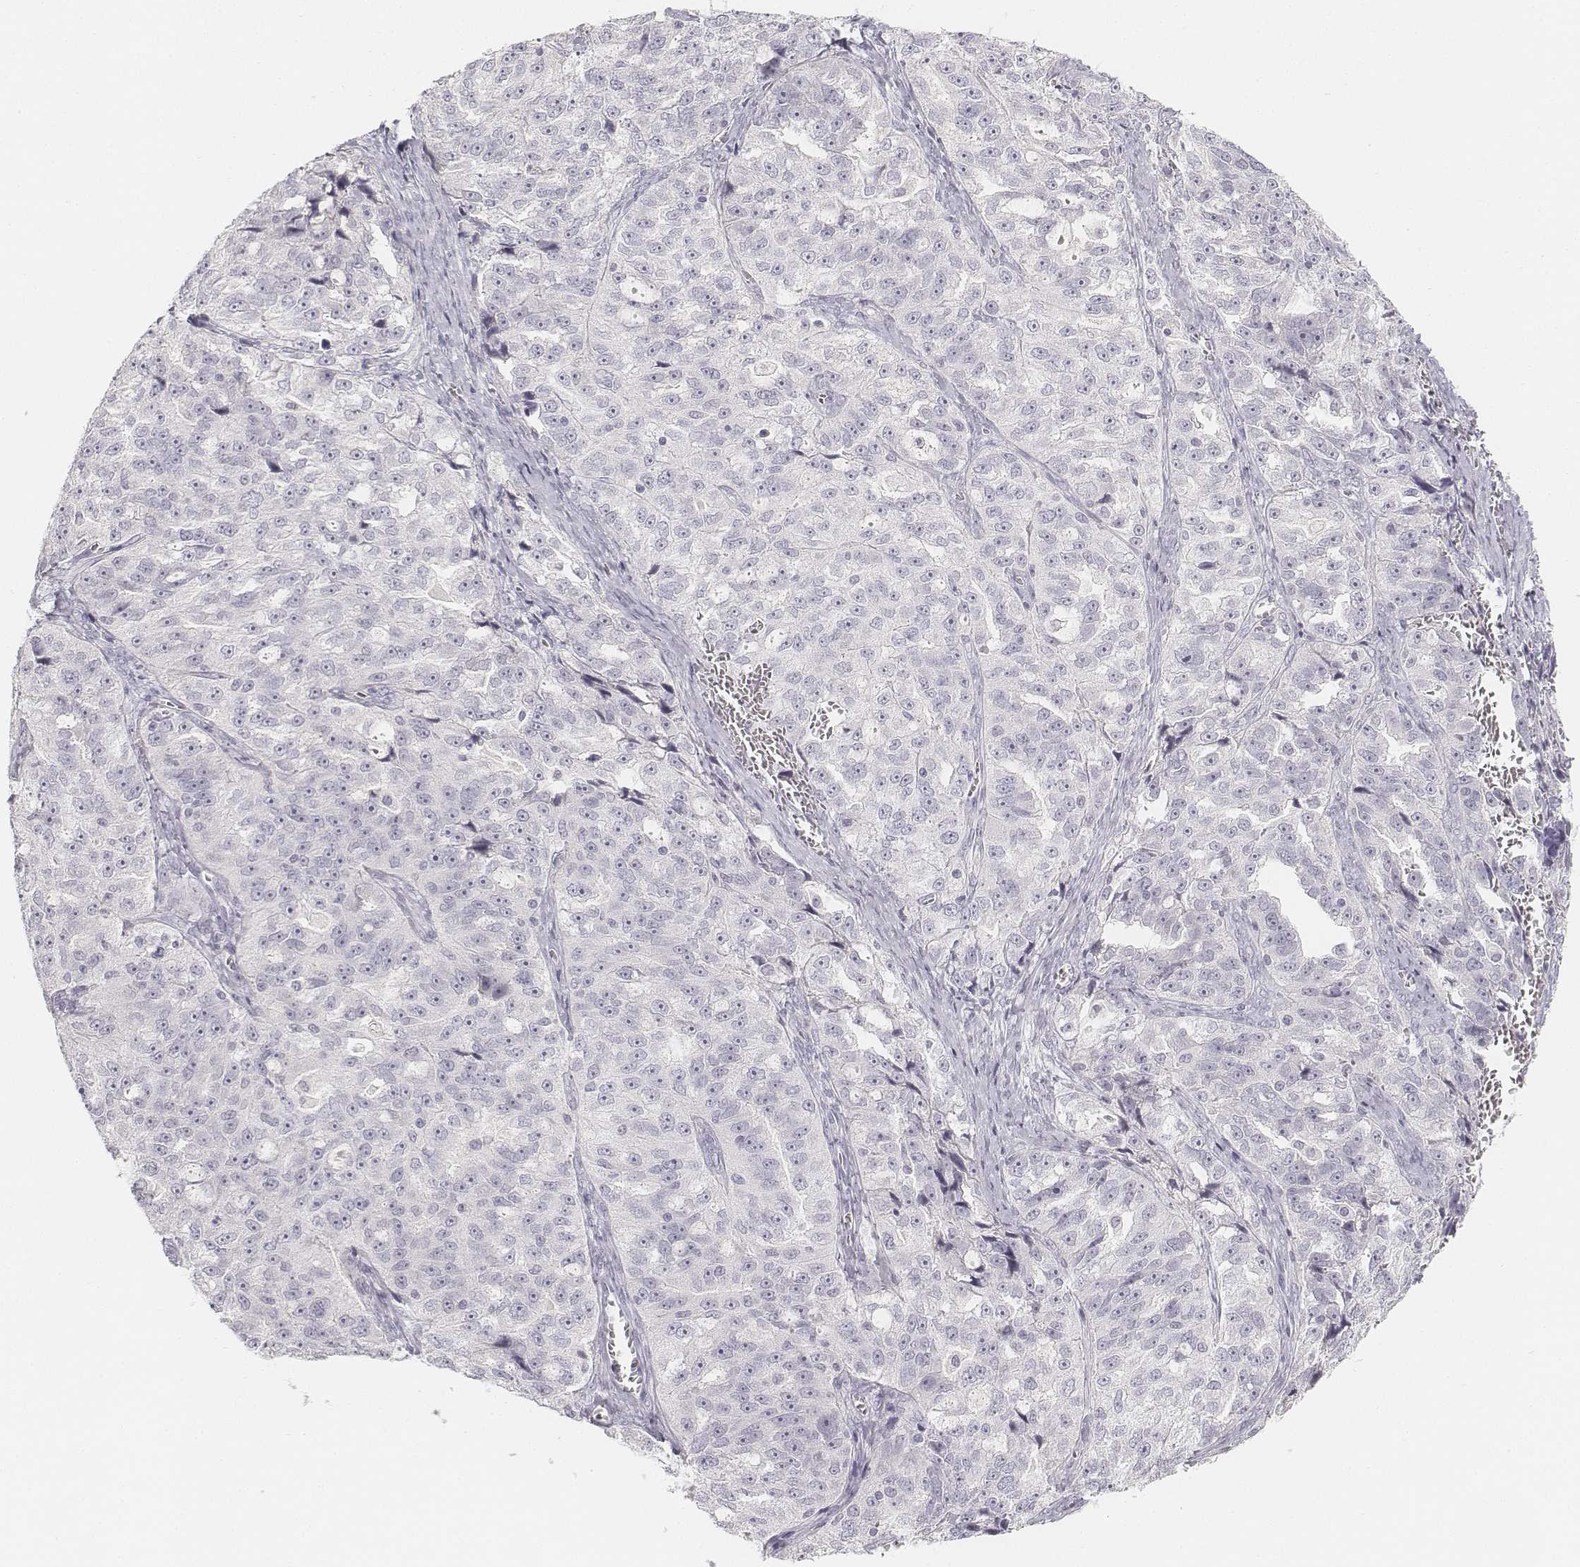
{"staining": {"intensity": "negative", "quantity": "none", "location": "none"}, "tissue": "ovarian cancer", "cell_type": "Tumor cells", "image_type": "cancer", "snomed": [{"axis": "morphology", "description": "Cystadenocarcinoma, serous, NOS"}, {"axis": "topography", "description": "Ovary"}], "caption": "Tumor cells are negative for brown protein staining in ovarian cancer. The staining was performed using DAB to visualize the protein expression in brown, while the nuclei were stained in blue with hematoxylin (Magnification: 20x).", "gene": "DSG4", "patient": {"sex": "female", "age": 51}}